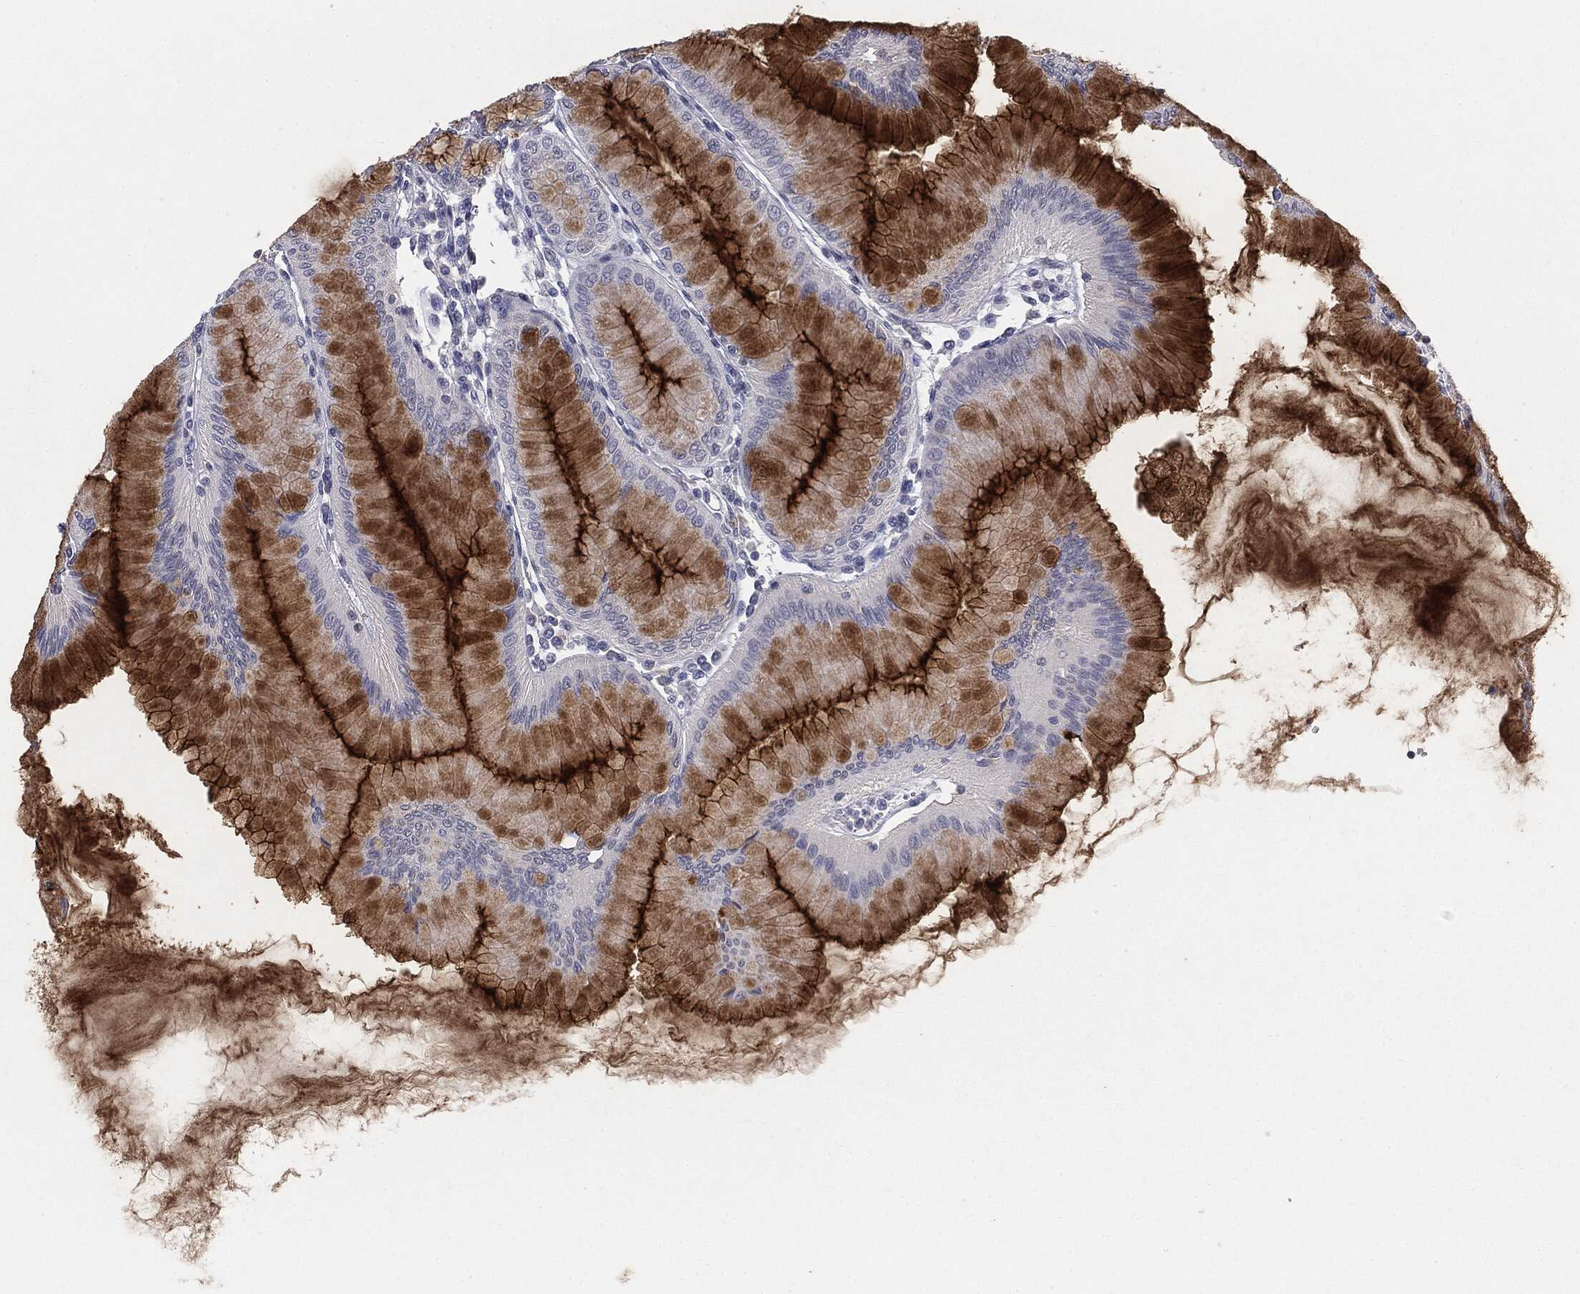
{"staining": {"intensity": "strong", "quantity": "25%-75%", "location": "cytoplasmic/membranous"}, "tissue": "stomach", "cell_type": "Glandular cells", "image_type": "normal", "snomed": [{"axis": "morphology", "description": "Normal tissue, NOS"}, {"axis": "topography", "description": "Stomach"}], "caption": "Immunohistochemical staining of benign human stomach shows high levels of strong cytoplasmic/membranous positivity in about 25%-75% of glandular cells.", "gene": "MUC1", "patient": {"sex": "female", "age": 57}}